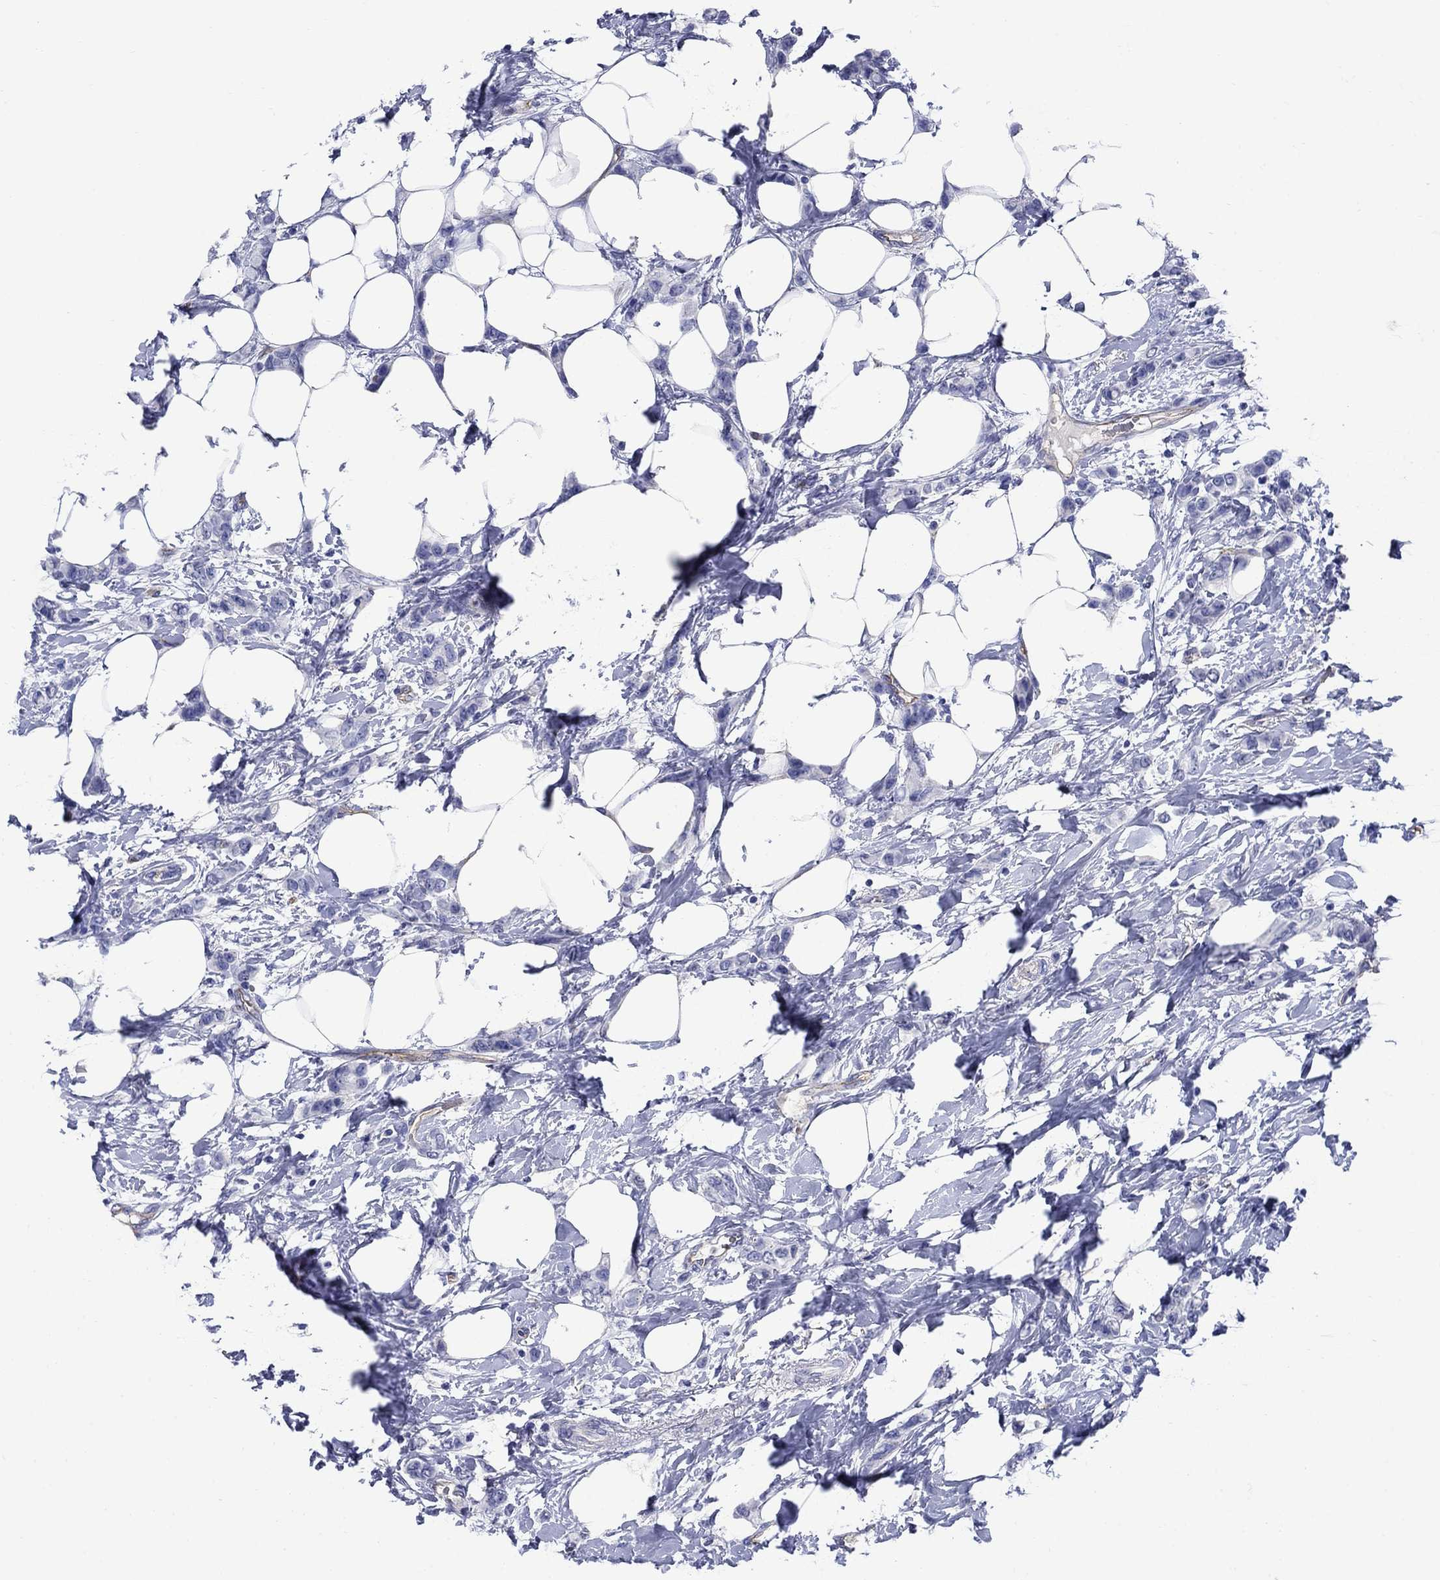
{"staining": {"intensity": "negative", "quantity": "none", "location": "none"}, "tissue": "breast cancer", "cell_type": "Tumor cells", "image_type": "cancer", "snomed": [{"axis": "morphology", "description": "Lobular carcinoma"}, {"axis": "topography", "description": "Breast"}], "caption": "Breast lobular carcinoma stained for a protein using IHC reveals no staining tumor cells.", "gene": "SMCP", "patient": {"sex": "female", "age": 66}}